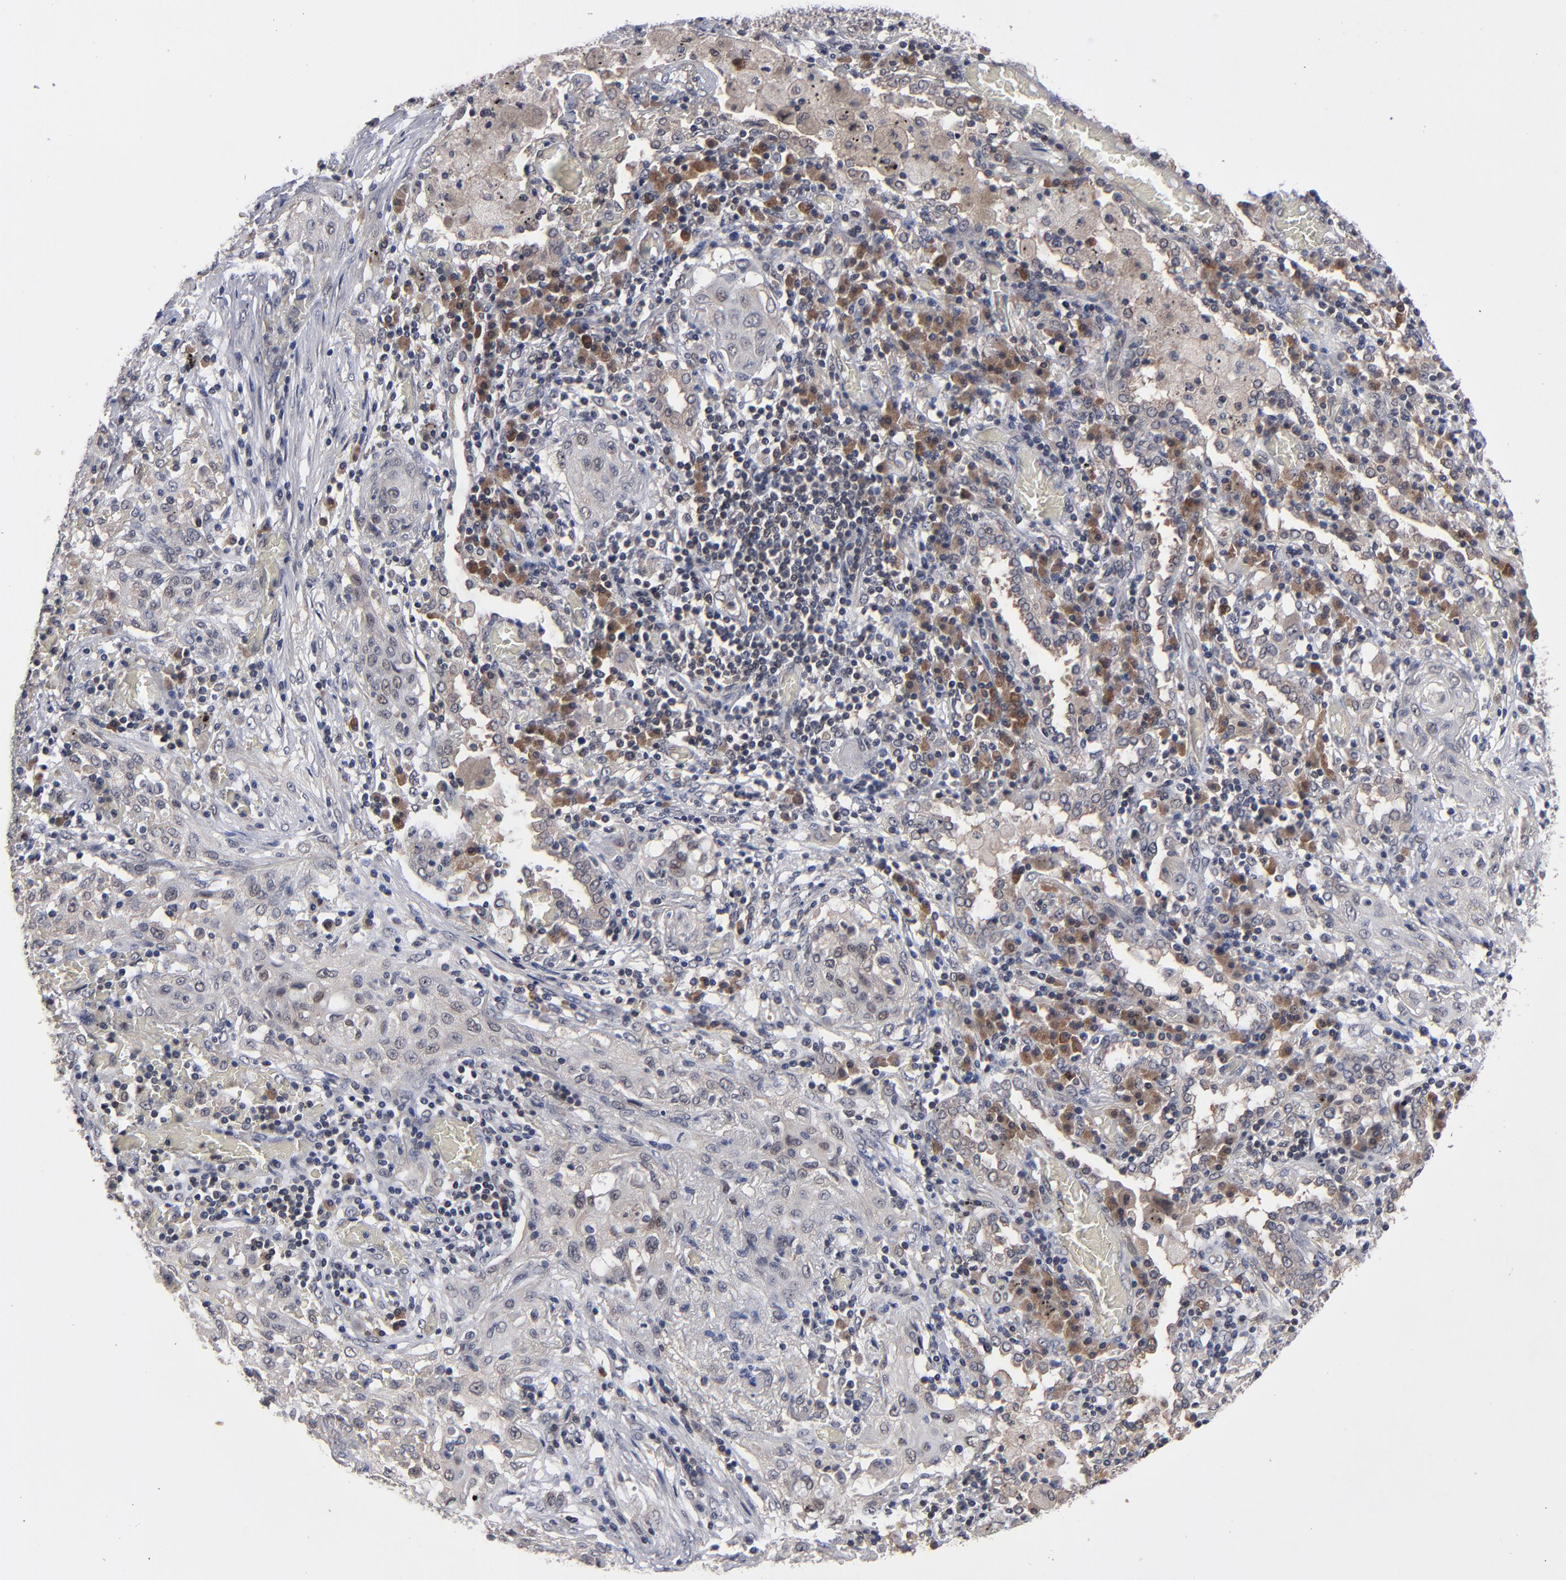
{"staining": {"intensity": "weak", "quantity": "25%-75%", "location": "cytoplasmic/membranous"}, "tissue": "lung cancer", "cell_type": "Tumor cells", "image_type": "cancer", "snomed": [{"axis": "morphology", "description": "Squamous cell carcinoma, NOS"}, {"axis": "topography", "description": "Lung"}], "caption": "Lung cancer (squamous cell carcinoma) stained with IHC reveals weak cytoplasmic/membranous staining in approximately 25%-75% of tumor cells.", "gene": "ALG13", "patient": {"sex": "female", "age": 47}}